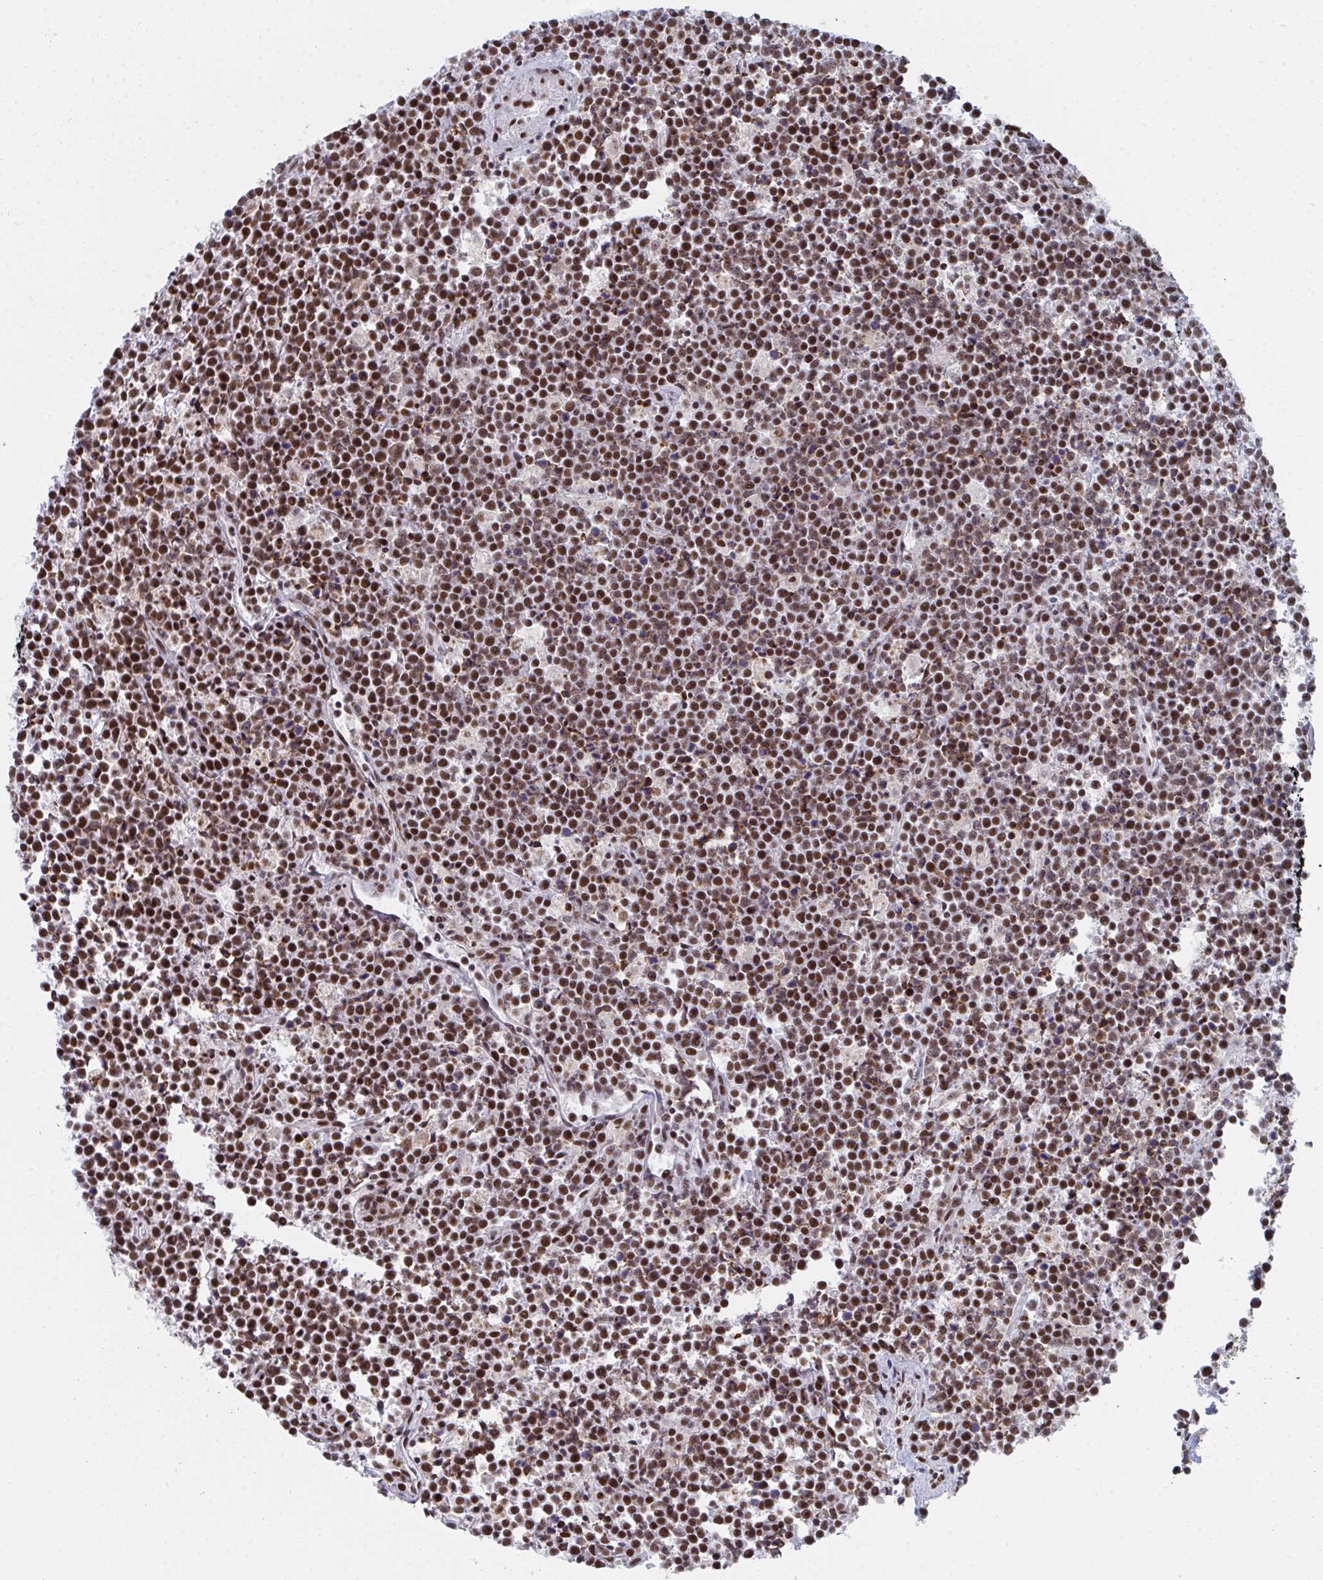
{"staining": {"intensity": "moderate", "quantity": ">75%", "location": "nuclear"}, "tissue": "lymphoma", "cell_type": "Tumor cells", "image_type": "cancer", "snomed": [{"axis": "morphology", "description": "Malignant lymphoma, non-Hodgkin's type, High grade"}, {"axis": "topography", "description": "Small intestine"}], "caption": "Immunohistochemistry (IHC) micrograph of neoplastic tissue: lymphoma stained using immunohistochemistry (IHC) shows medium levels of moderate protein expression localized specifically in the nuclear of tumor cells, appearing as a nuclear brown color.", "gene": "SNRNP70", "patient": {"sex": "female", "age": 56}}